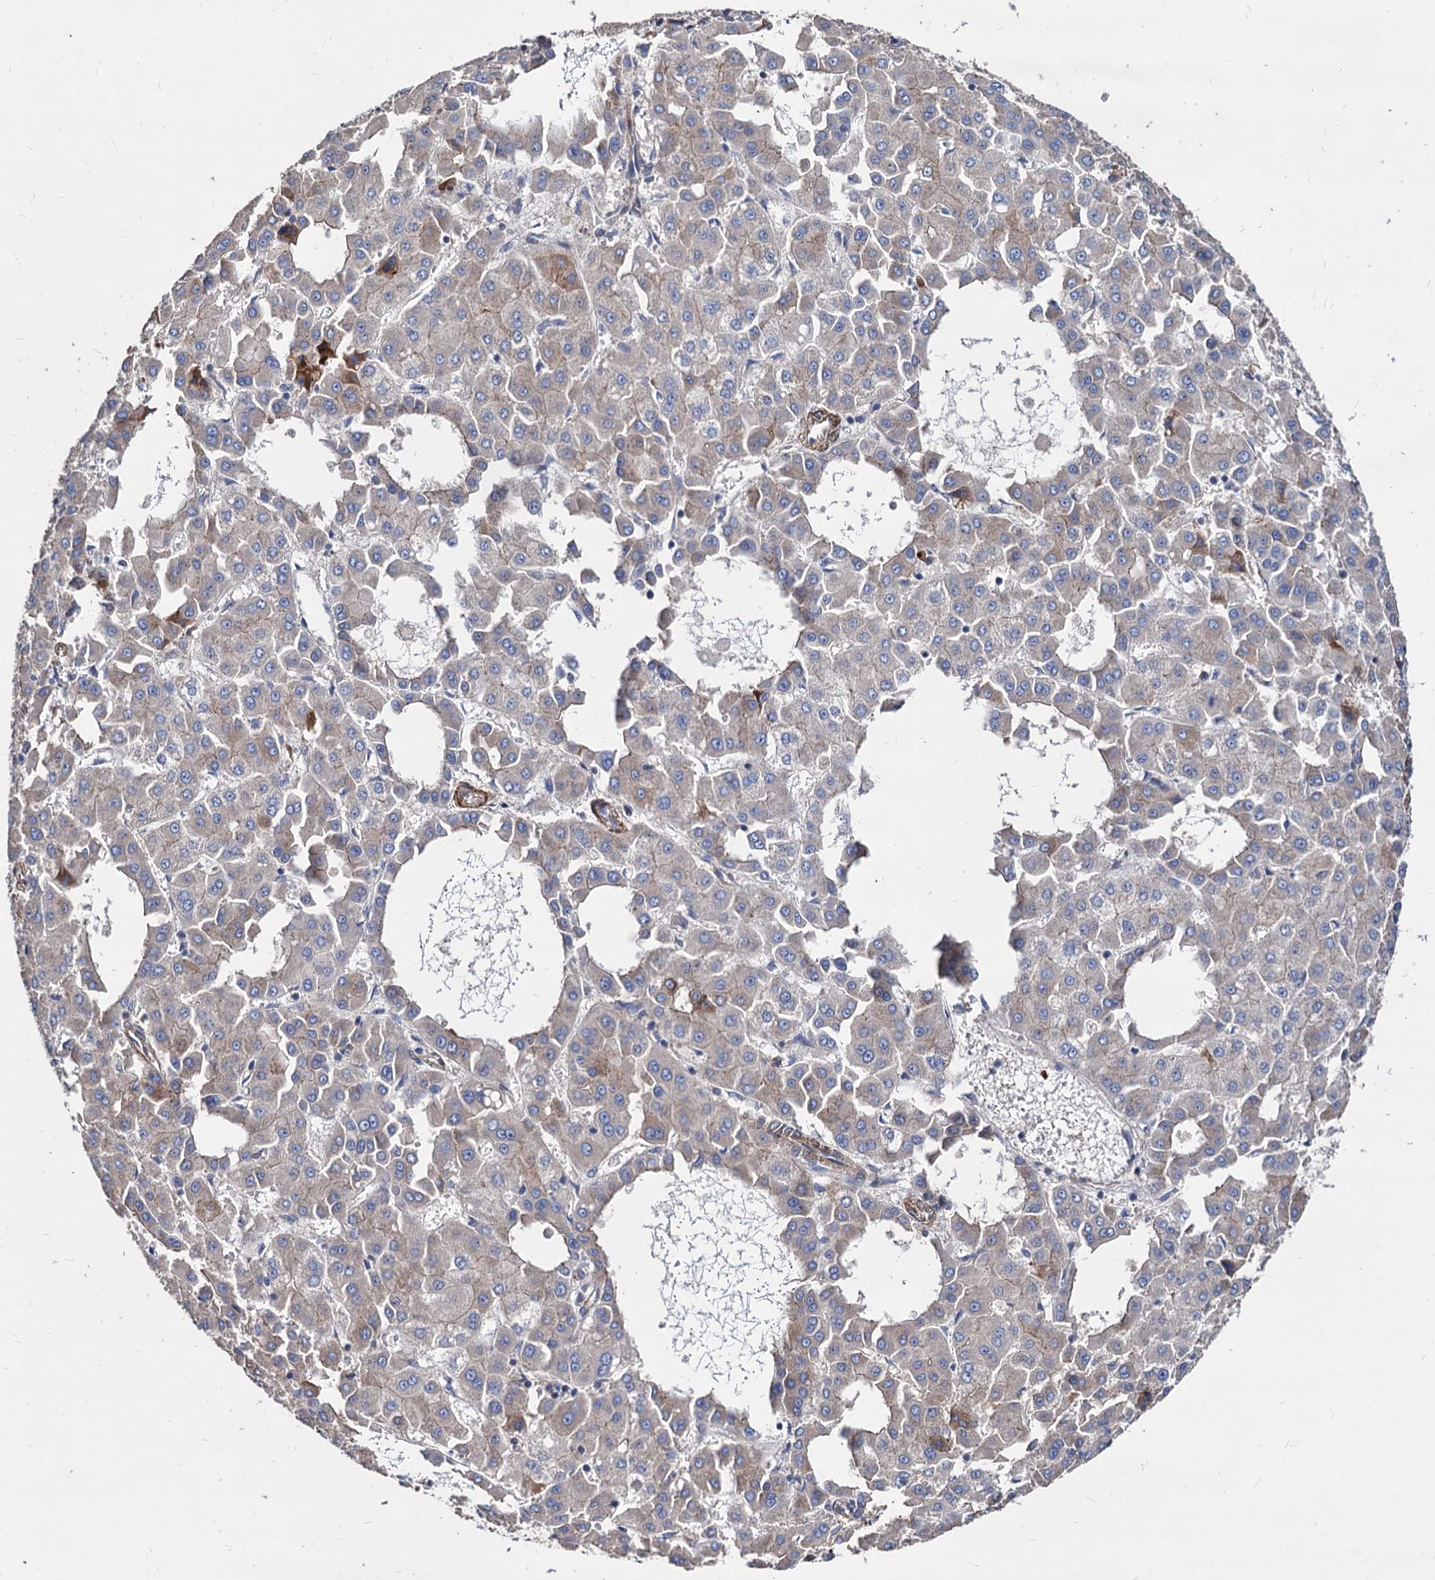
{"staining": {"intensity": "weak", "quantity": "<25%", "location": "cytoplasmic/membranous"}, "tissue": "liver cancer", "cell_type": "Tumor cells", "image_type": "cancer", "snomed": [{"axis": "morphology", "description": "Carcinoma, Hepatocellular, NOS"}, {"axis": "topography", "description": "Liver"}], "caption": "Immunohistochemical staining of liver hepatocellular carcinoma exhibits no significant expression in tumor cells. The staining is performed using DAB brown chromogen with nuclei counter-stained in using hematoxylin.", "gene": "WDR11", "patient": {"sex": "male", "age": 47}}